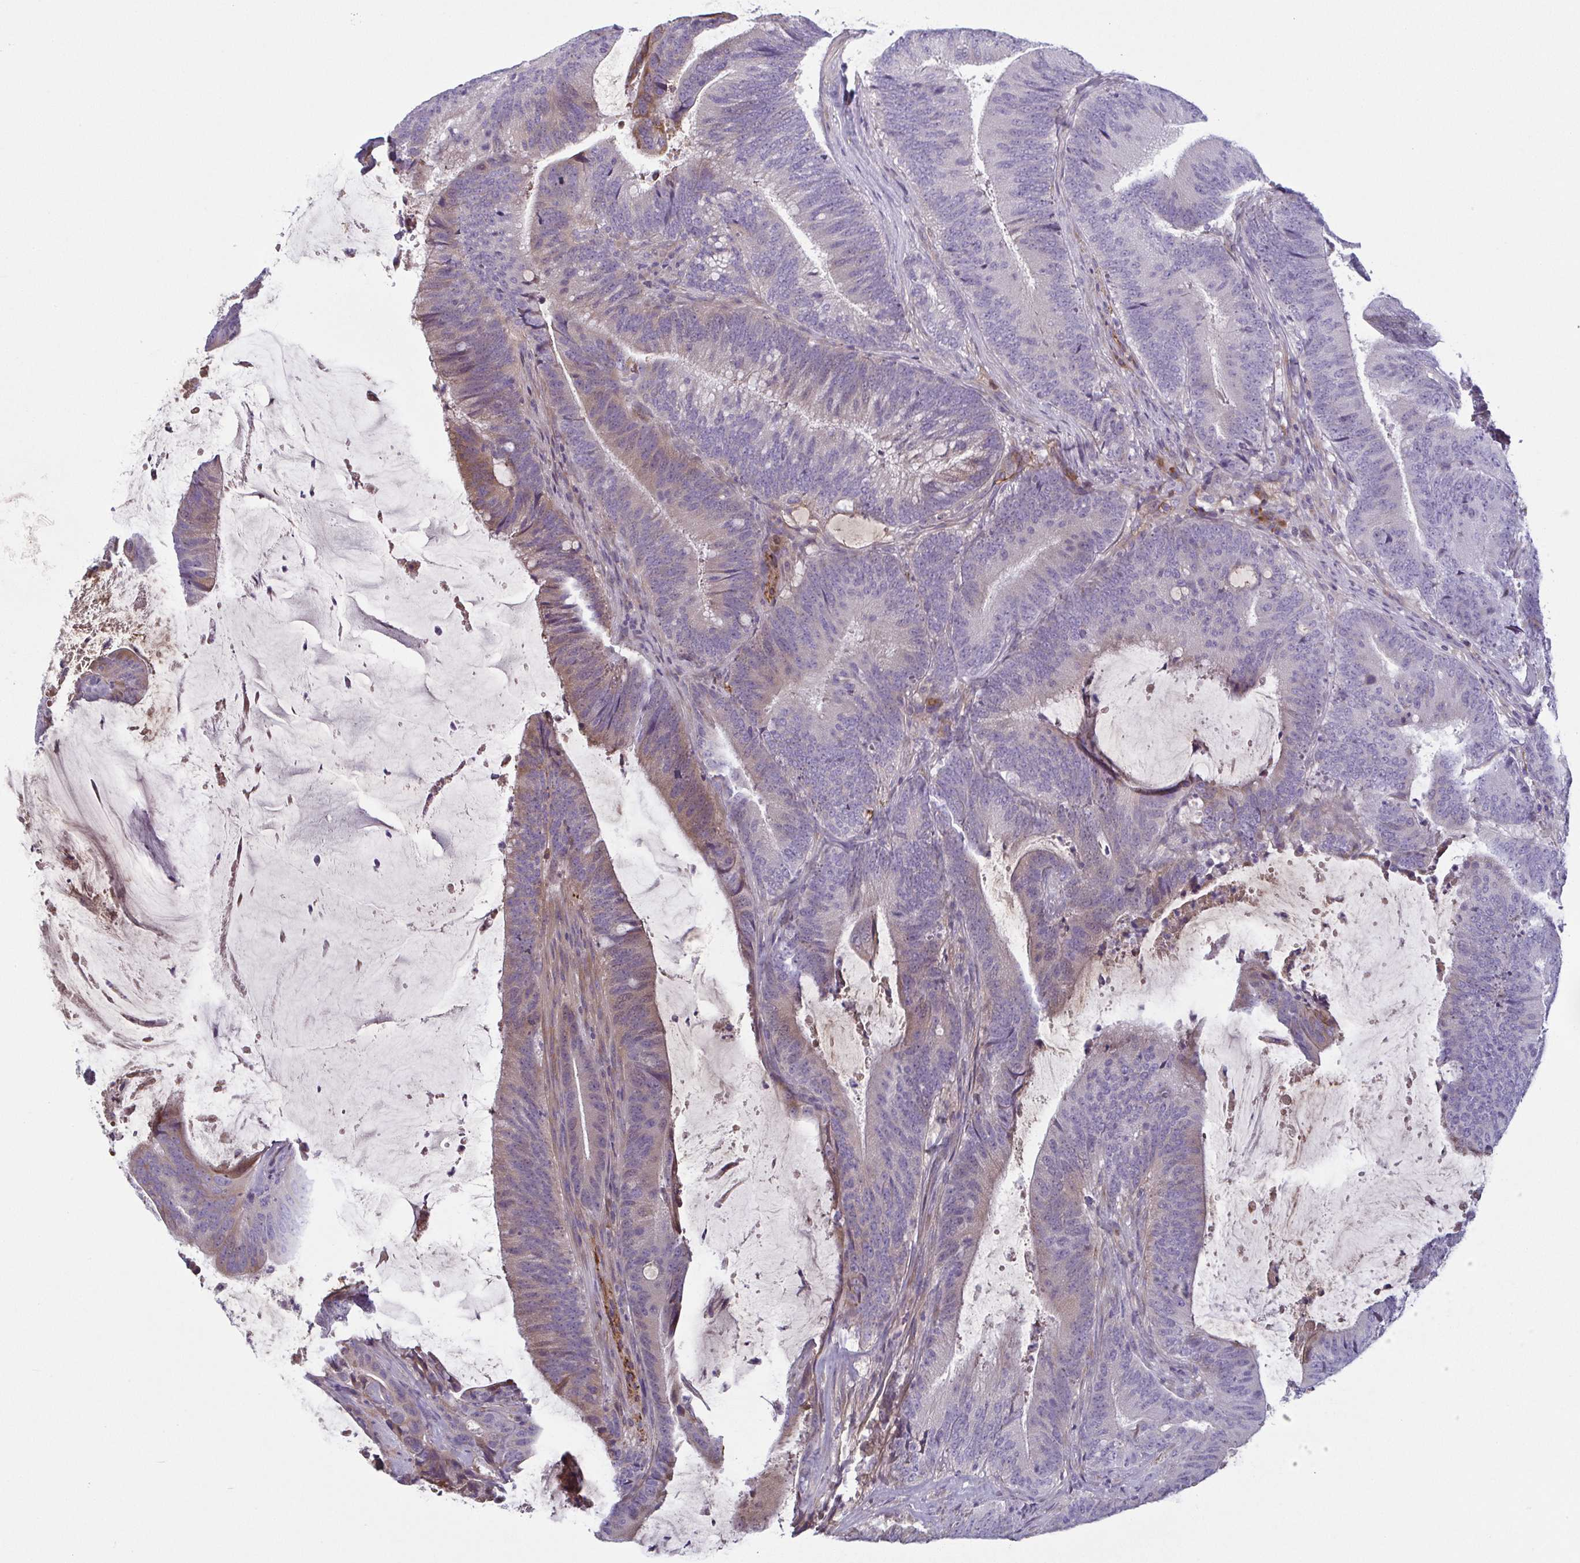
{"staining": {"intensity": "weak", "quantity": "<25%", "location": "cytoplasmic/membranous"}, "tissue": "colorectal cancer", "cell_type": "Tumor cells", "image_type": "cancer", "snomed": [{"axis": "morphology", "description": "Adenocarcinoma, NOS"}, {"axis": "topography", "description": "Colon"}], "caption": "The immunohistochemistry image has no significant staining in tumor cells of adenocarcinoma (colorectal) tissue. (Stains: DAB immunohistochemistry (IHC) with hematoxylin counter stain, Microscopy: brightfield microscopy at high magnification).", "gene": "ECM1", "patient": {"sex": "female", "age": 43}}